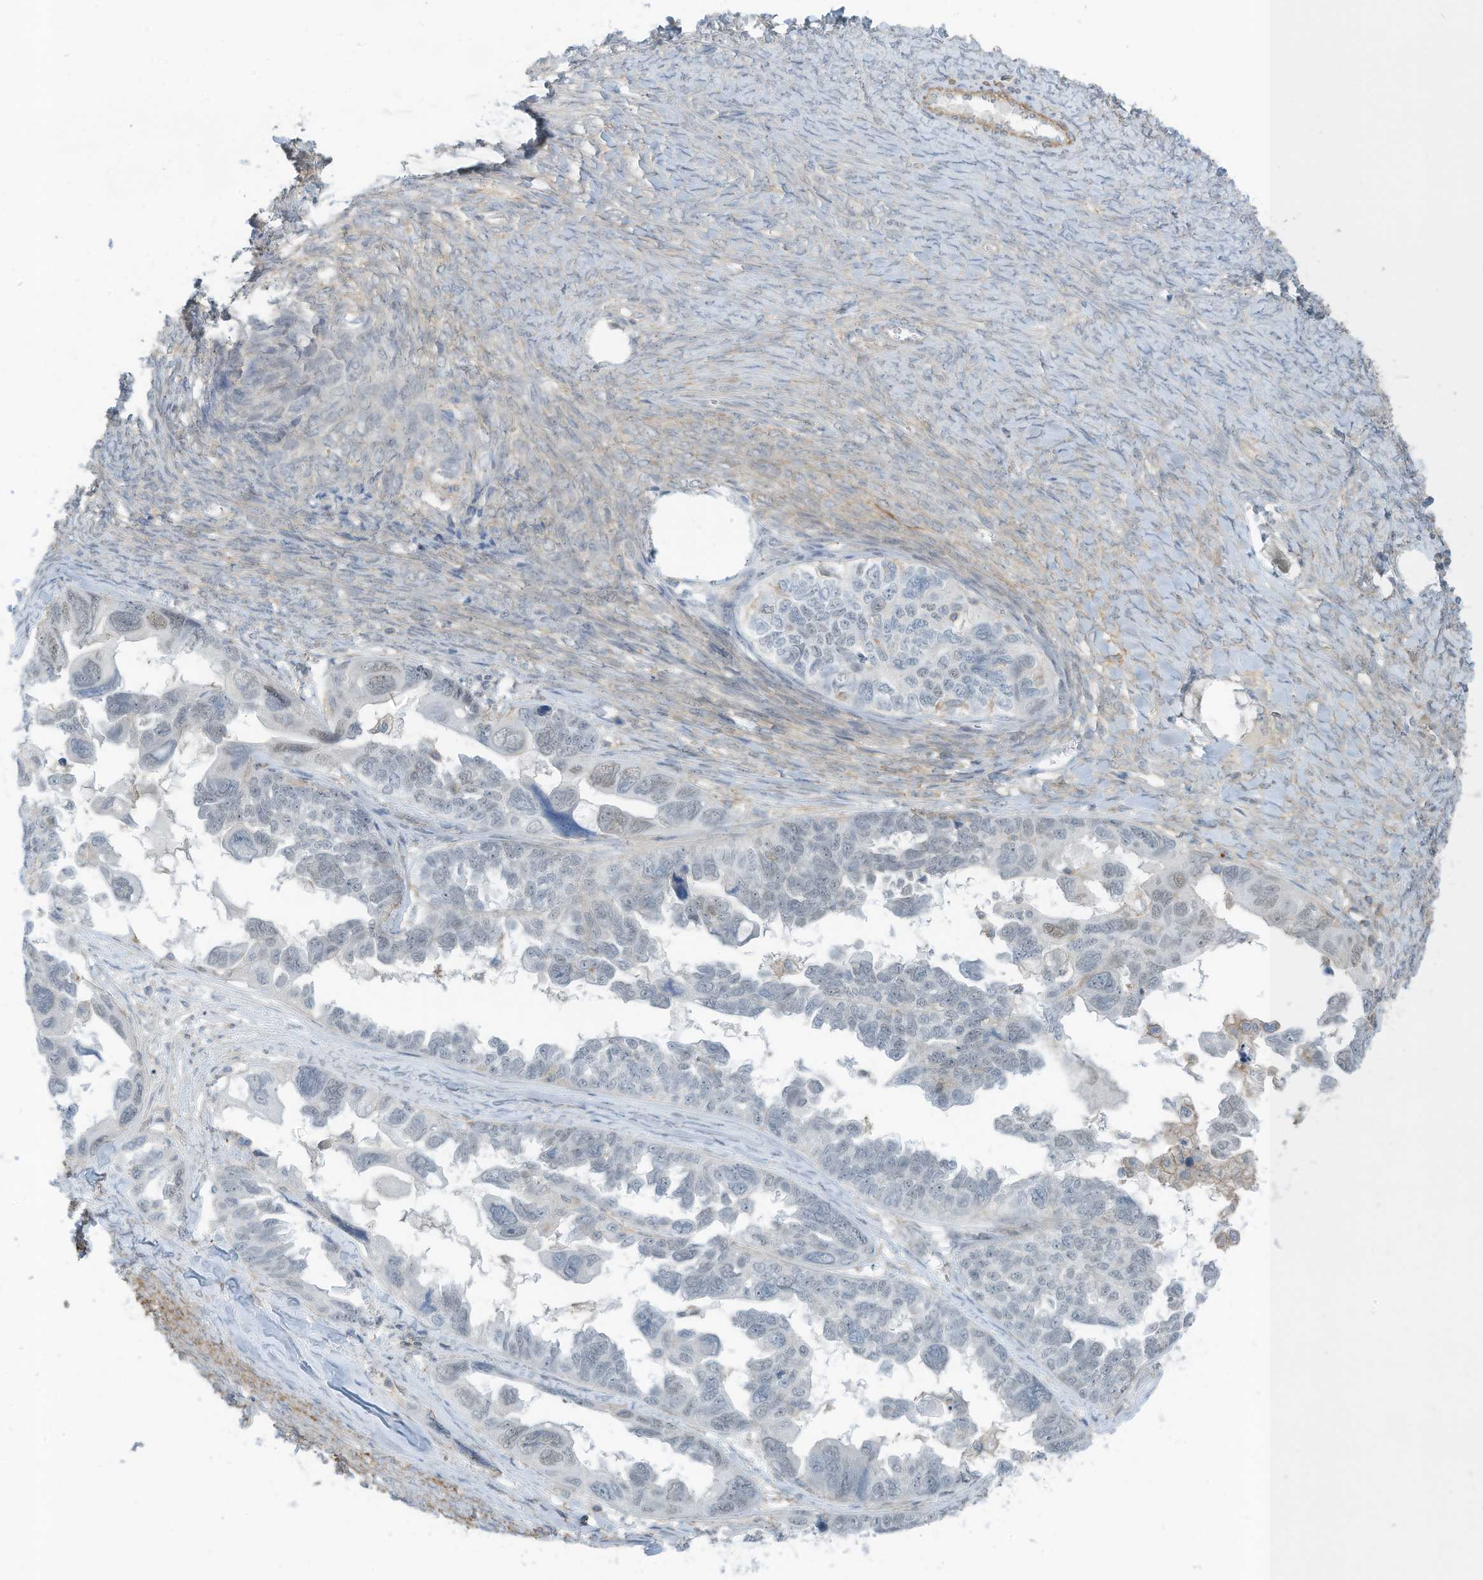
{"staining": {"intensity": "negative", "quantity": "none", "location": "none"}, "tissue": "ovarian cancer", "cell_type": "Tumor cells", "image_type": "cancer", "snomed": [{"axis": "morphology", "description": "Cystadenocarcinoma, serous, NOS"}, {"axis": "topography", "description": "Ovary"}], "caption": "There is no significant staining in tumor cells of serous cystadenocarcinoma (ovarian).", "gene": "ZNF846", "patient": {"sex": "female", "age": 79}}